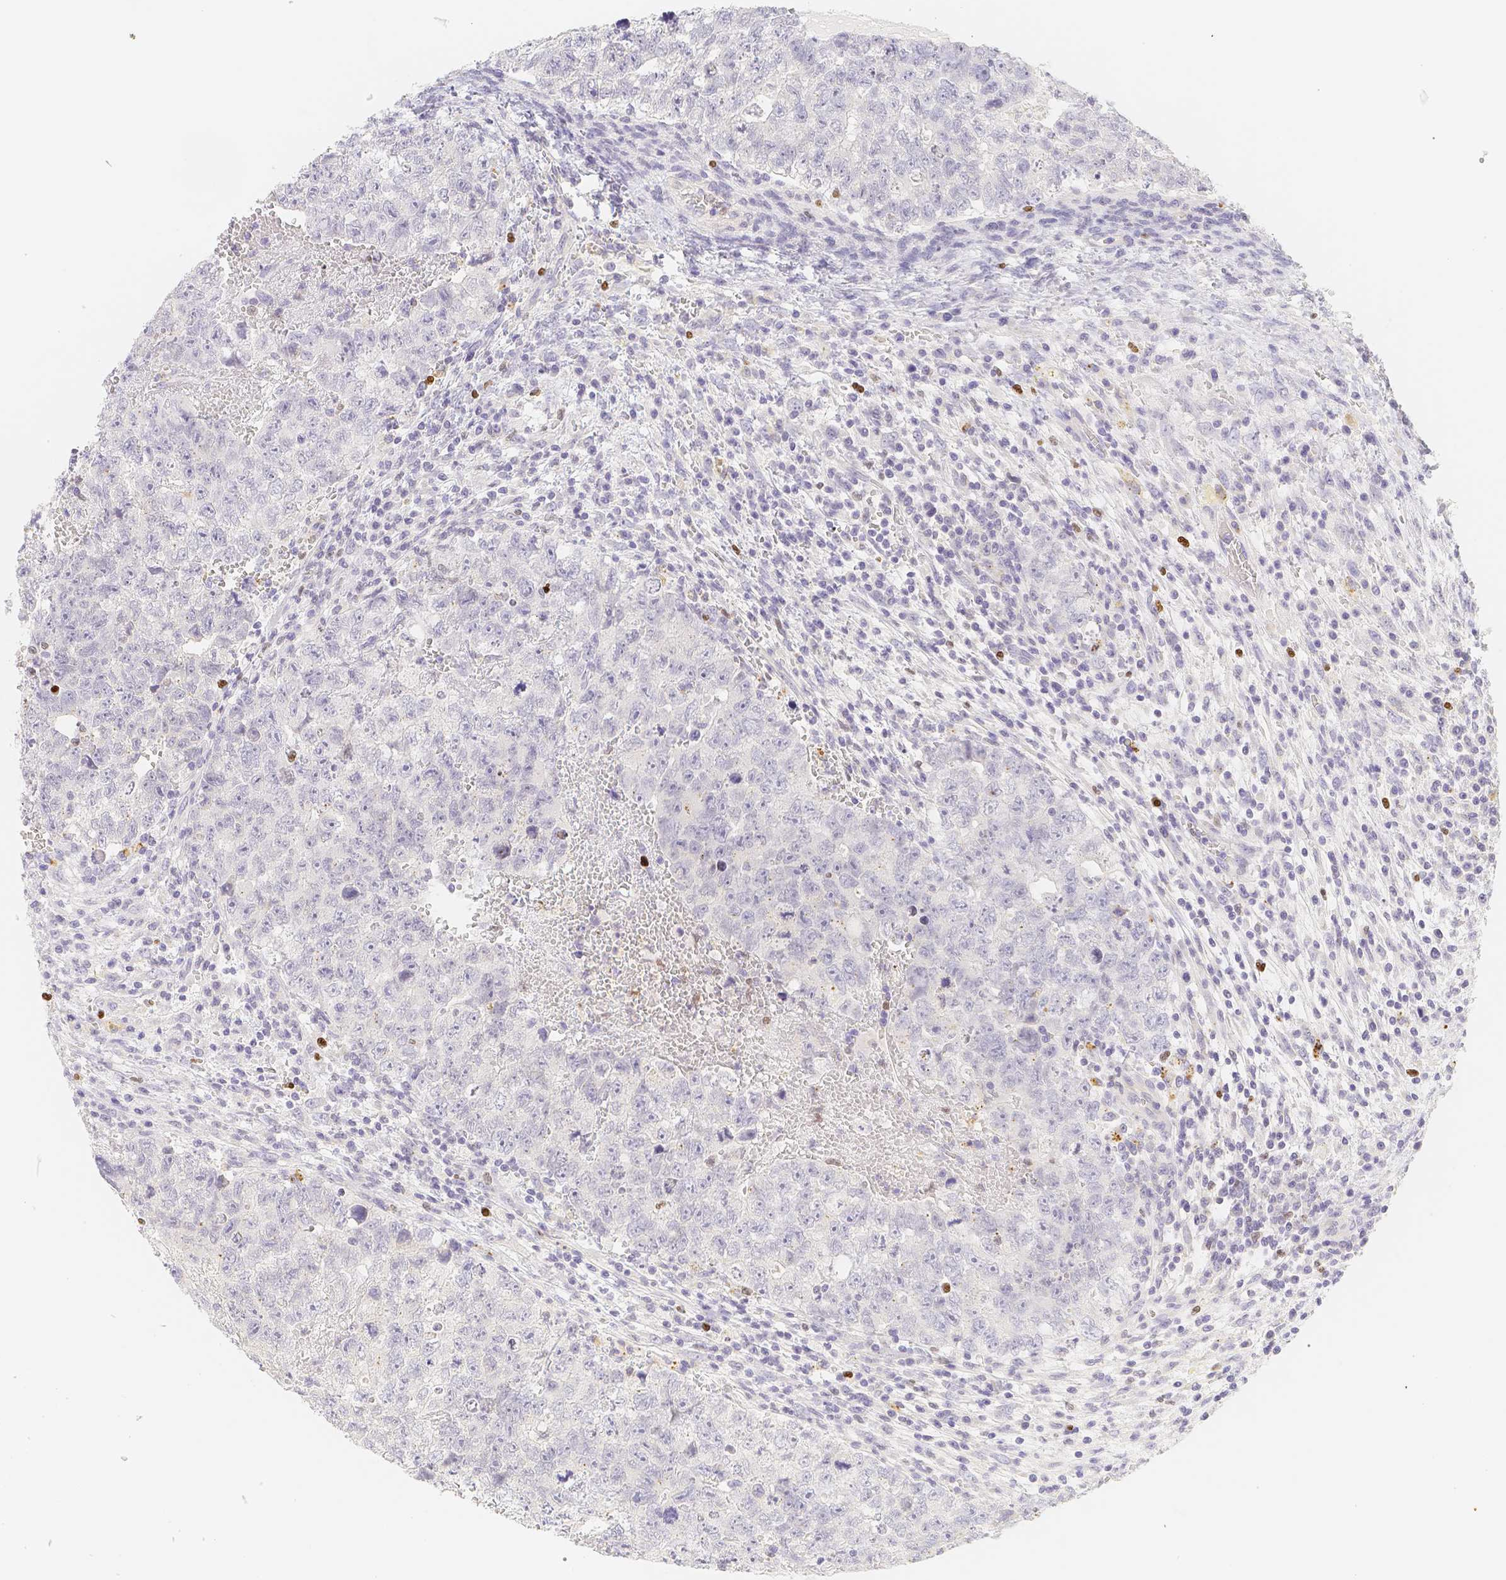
{"staining": {"intensity": "negative", "quantity": "none", "location": "none"}, "tissue": "testis cancer", "cell_type": "Tumor cells", "image_type": "cancer", "snomed": [{"axis": "morphology", "description": "Seminoma, NOS"}, {"axis": "morphology", "description": "Carcinoma, Embryonal, NOS"}, {"axis": "topography", "description": "Testis"}], "caption": "There is no significant positivity in tumor cells of testis cancer.", "gene": "PADI4", "patient": {"sex": "male", "age": 38}}